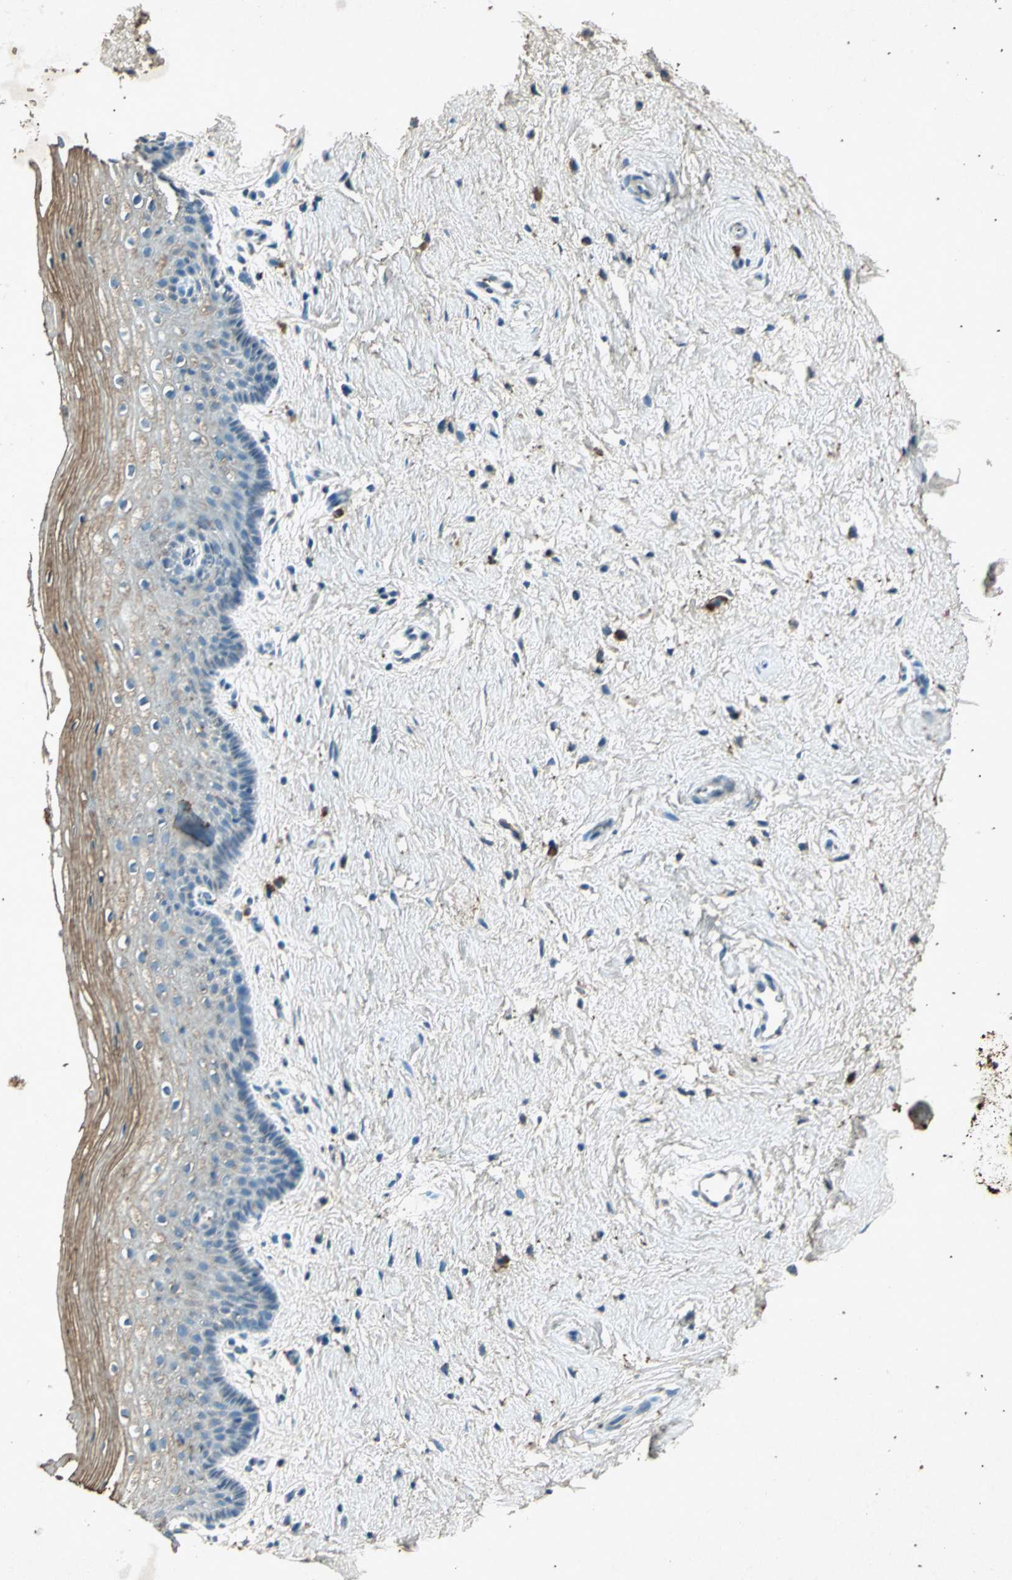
{"staining": {"intensity": "weak", "quantity": "25%-75%", "location": "cytoplasmic/membranous"}, "tissue": "vagina", "cell_type": "Squamous epithelial cells", "image_type": "normal", "snomed": [{"axis": "morphology", "description": "Normal tissue, NOS"}, {"axis": "topography", "description": "Vagina"}], "caption": "Immunohistochemistry of unremarkable vagina demonstrates low levels of weak cytoplasmic/membranous expression in approximately 25%-75% of squamous epithelial cells.", "gene": "PSEN1", "patient": {"sex": "female", "age": 46}}